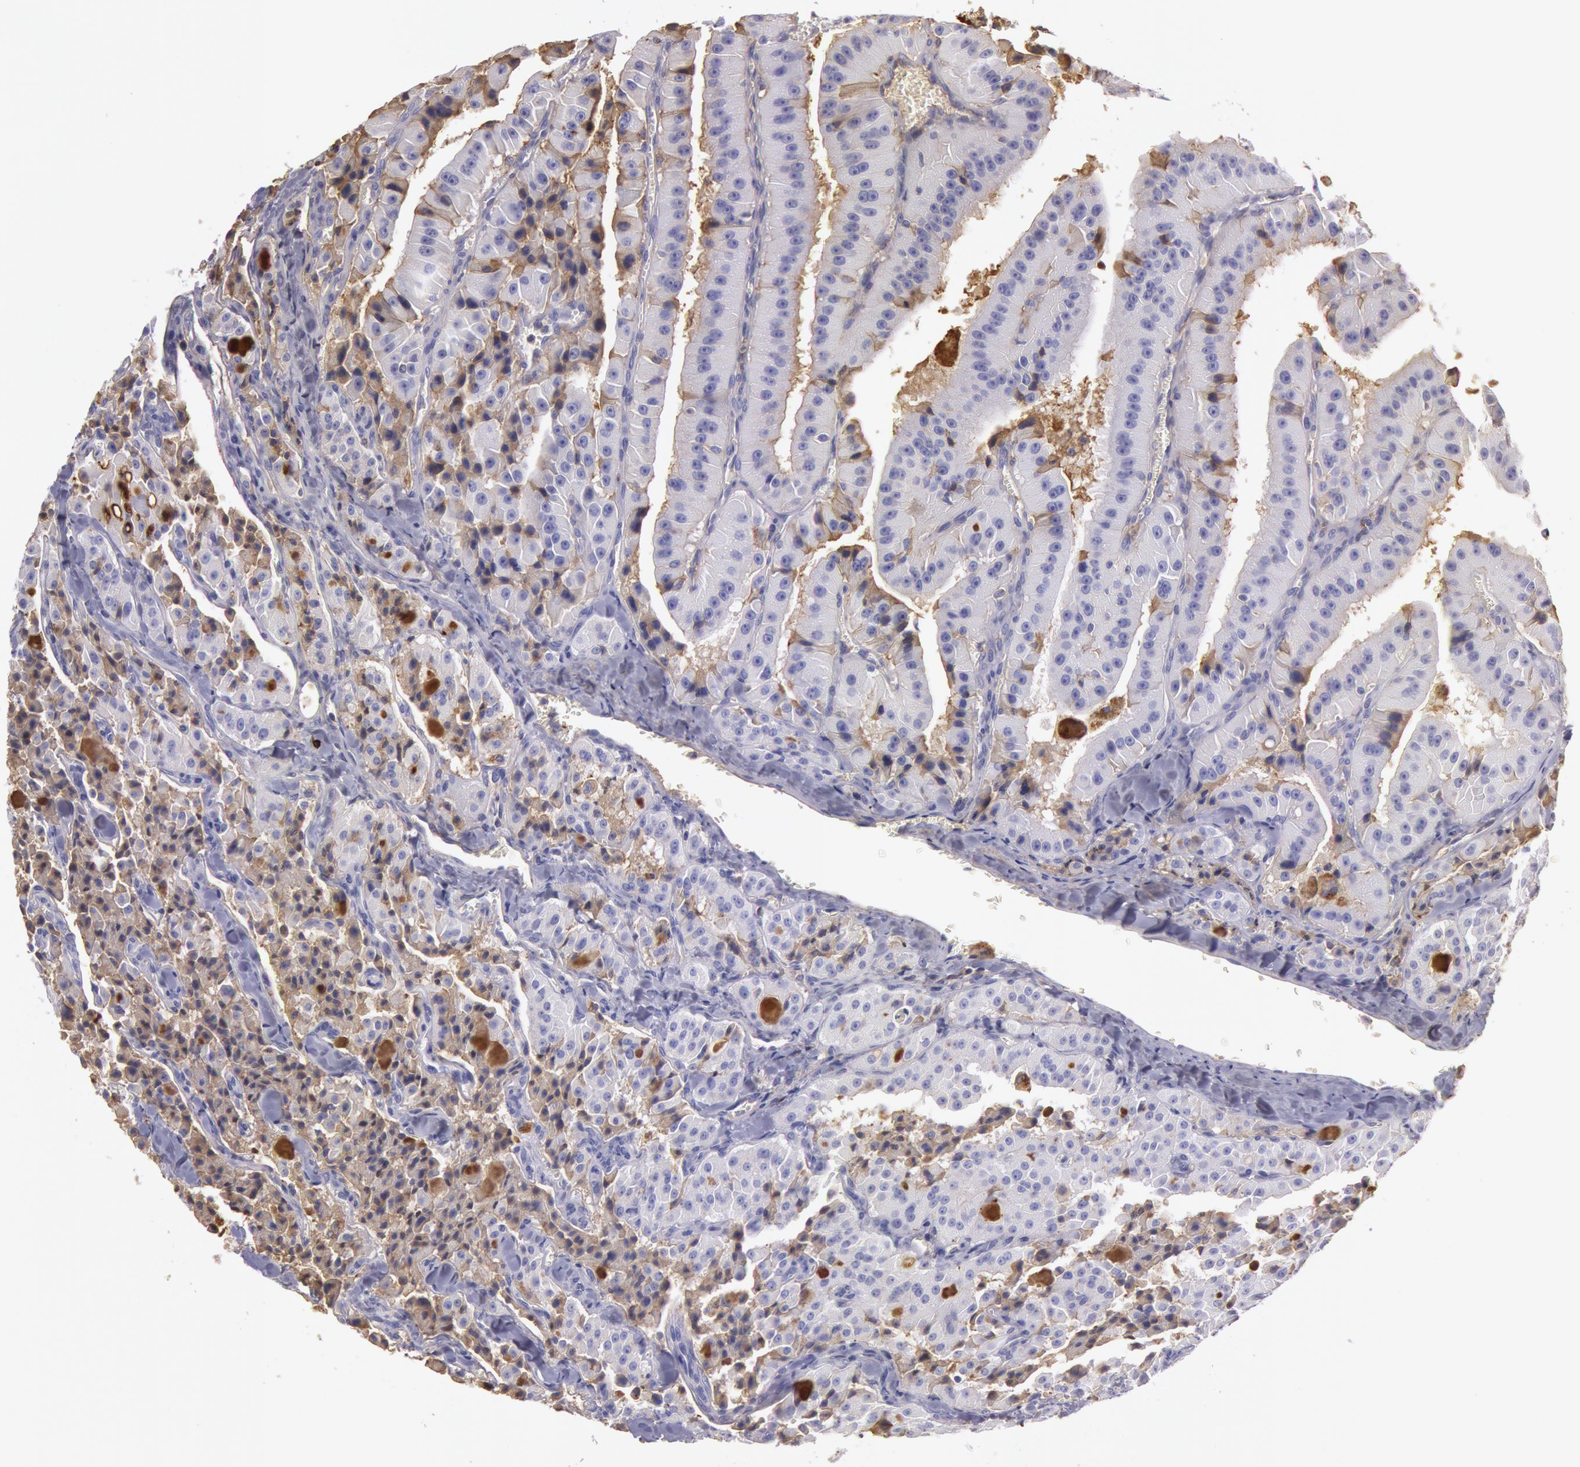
{"staining": {"intensity": "moderate", "quantity": "<25%", "location": "cytoplasmic/membranous"}, "tissue": "thyroid cancer", "cell_type": "Tumor cells", "image_type": "cancer", "snomed": [{"axis": "morphology", "description": "Carcinoma, NOS"}, {"axis": "topography", "description": "Thyroid gland"}], "caption": "Protein expression analysis of thyroid carcinoma reveals moderate cytoplasmic/membranous expression in approximately <25% of tumor cells.", "gene": "IGHG1", "patient": {"sex": "male", "age": 76}}